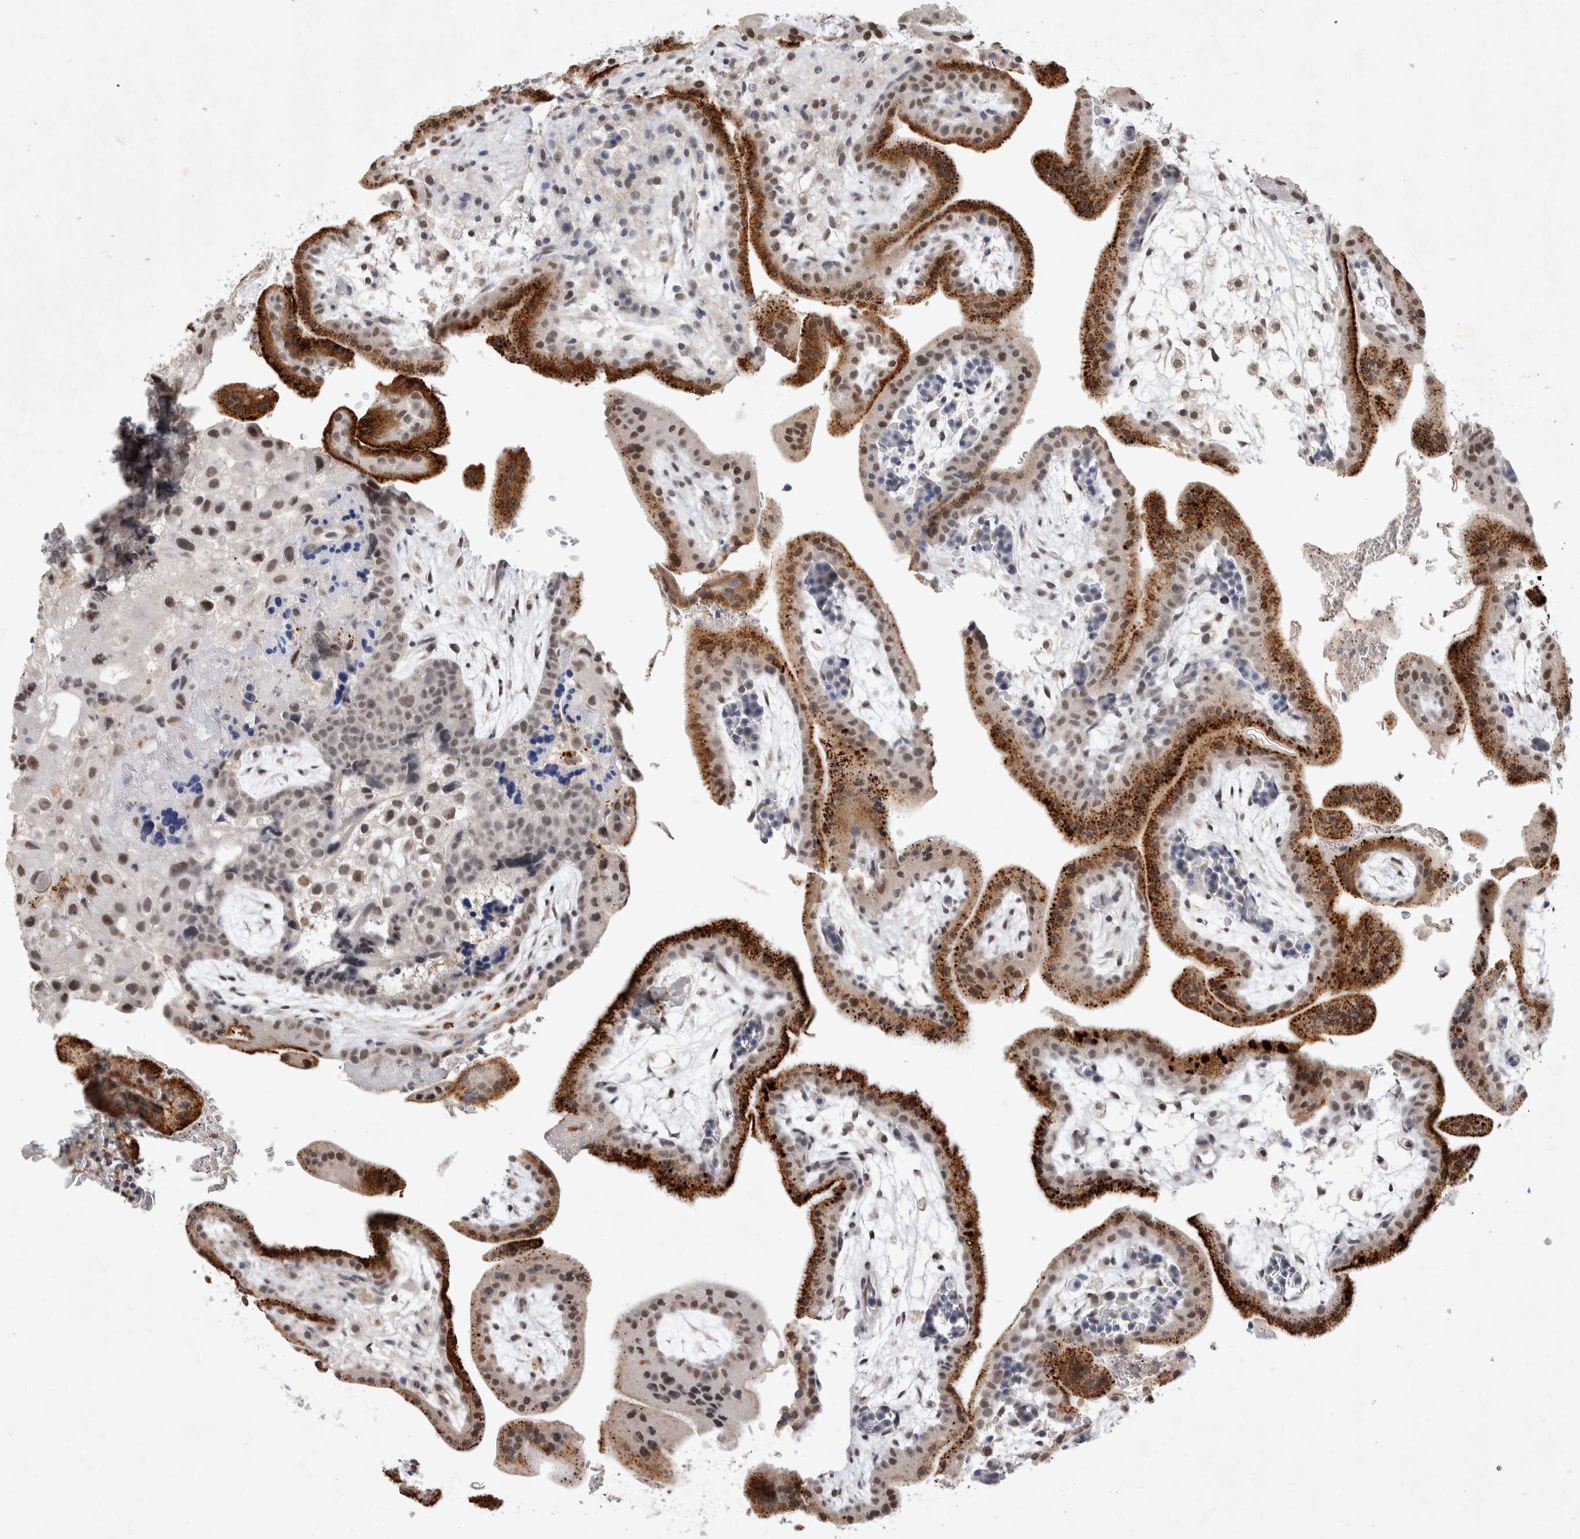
{"staining": {"intensity": "moderate", "quantity": ">75%", "location": "nuclear"}, "tissue": "placenta", "cell_type": "Decidual cells", "image_type": "normal", "snomed": [{"axis": "morphology", "description": "Normal tissue, NOS"}, {"axis": "topography", "description": "Placenta"}], "caption": "IHC (DAB (3,3'-diaminobenzidine)) staining of unremarkable placenta displays moderate nuclear protein positivity in about >75% of decidual cells.", "gene": "XRCC5", "patient": {"sex": "female", "age": 35}}